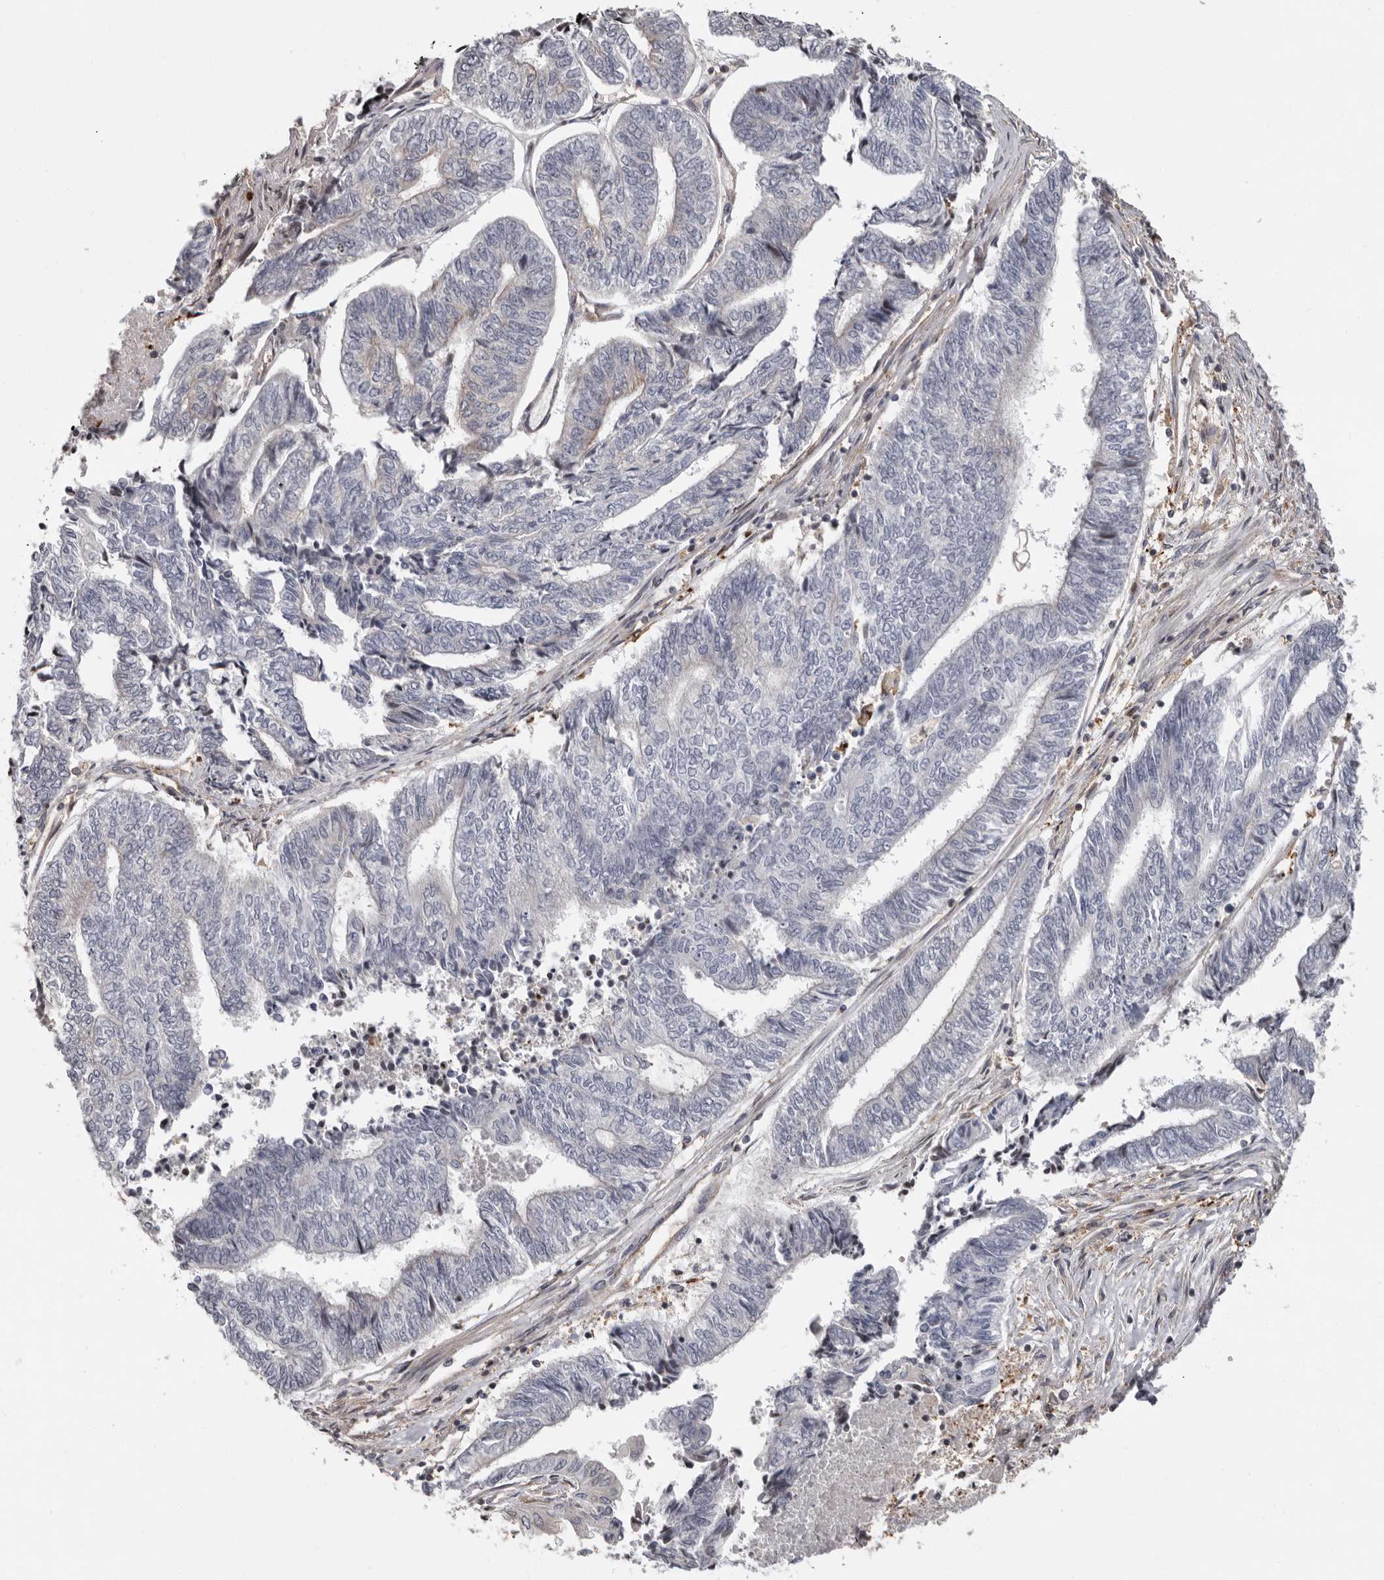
{"staining": {"intensity": "negative", "quantity": "none", "location": "none"}, "tissue": "endometrial cancer", "cell_type": "Tumor cells", "image_type": "cancer", "snomed": [{"axis": "morphology", "description": "Adenocarcinoma, NOS"}, {"axis": "topography", "description": "Uterus"}, {"axis": "topography", "description": "Endometrium"}], "caption": "Endometrial cancer (adenocarcinoma) stained for a protein using immunohistochemistry (IHC) exhibits no expression tumor cells.", "gene": "FGFR4", "patient": {"sex": "female", "age": 70}}